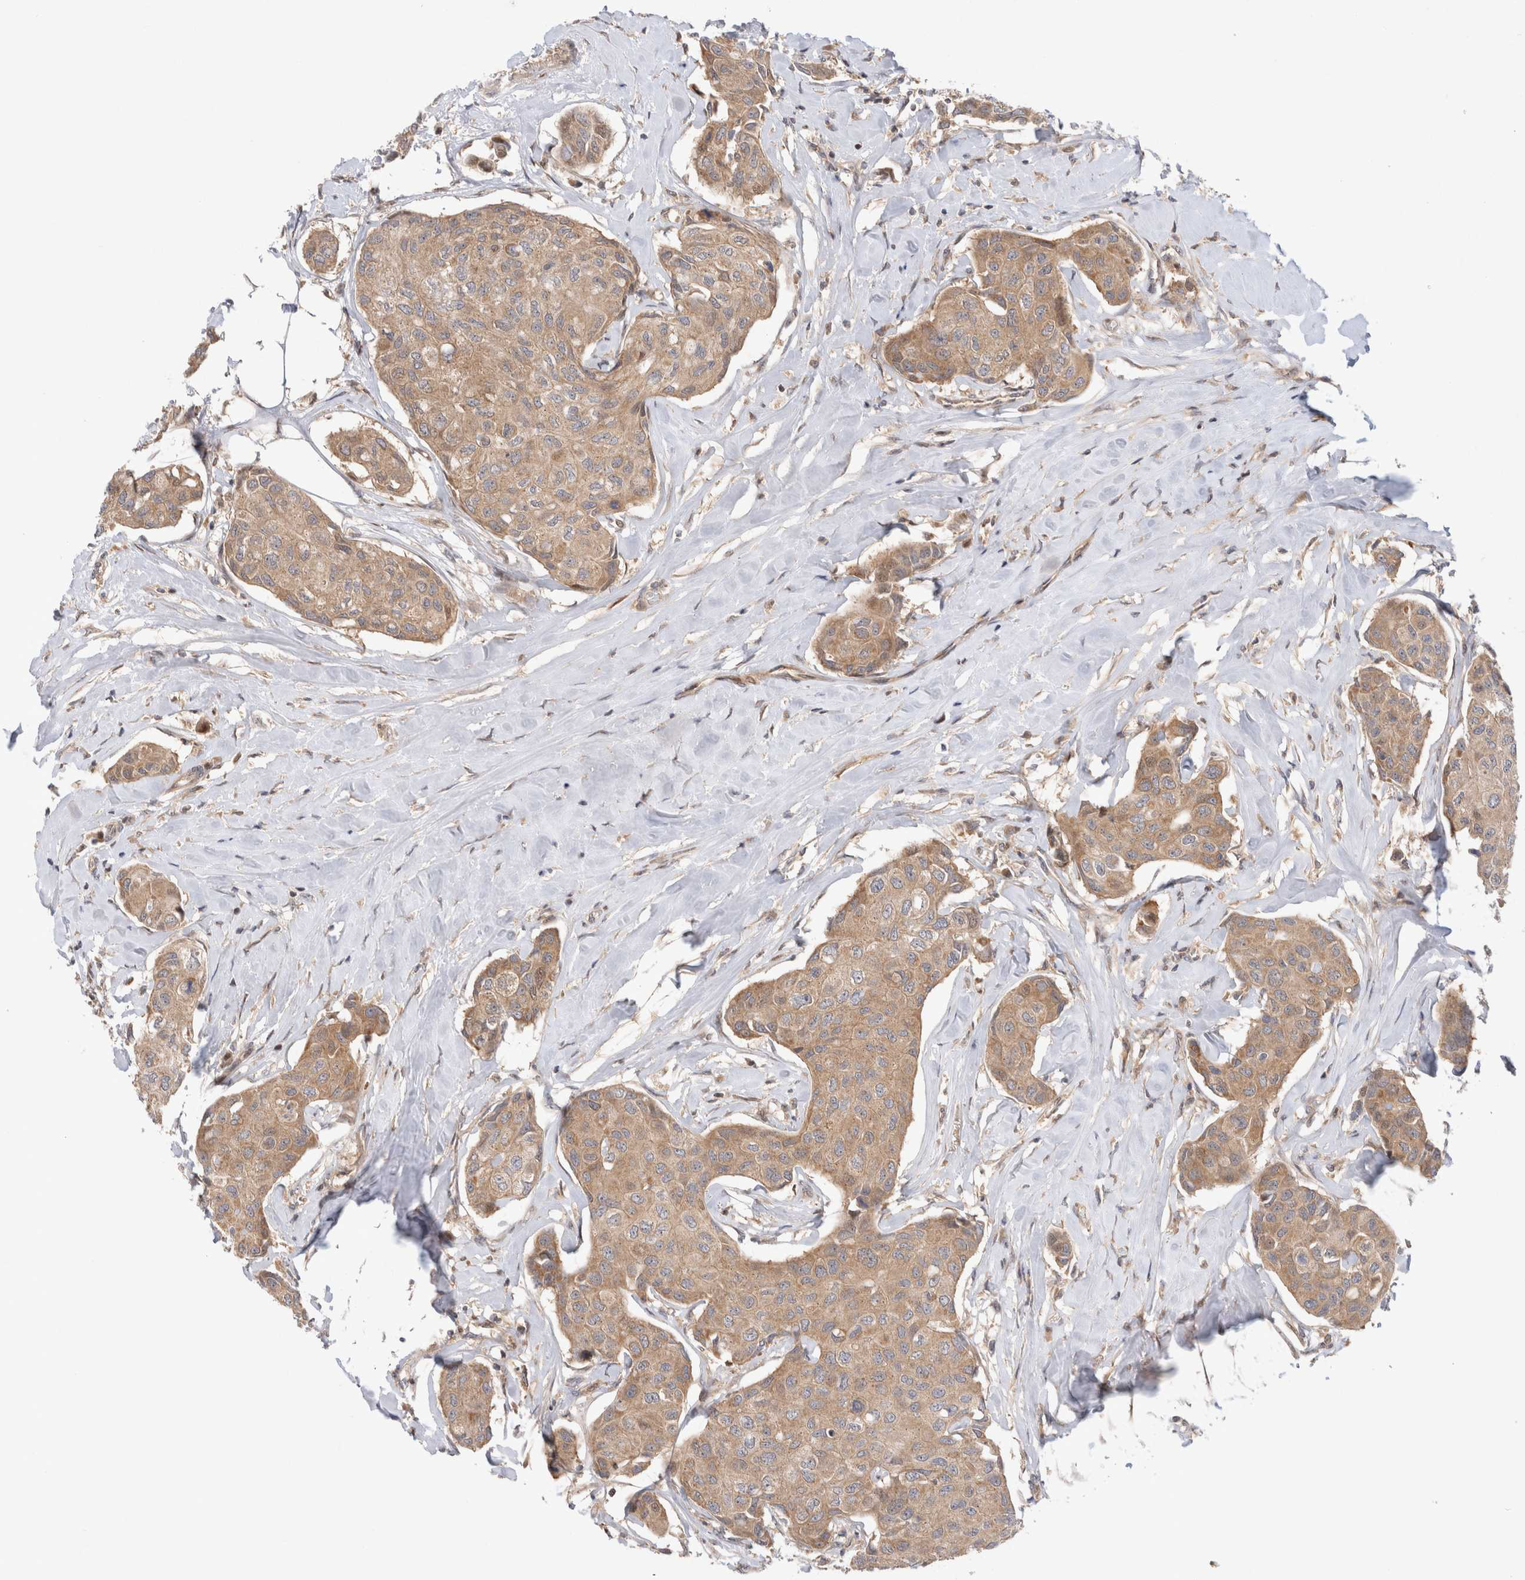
{"staining": {"intensity": "weak", "quantity": ">75%", "location": "cytoplasmic/membranous"}, "tissue": "breast cancer", "cell_type": "Tumor cells", "image_type": "cancer", "snomed": [{"axis": "morphology", "description": "Duct carcinoma"}, {"axis": "topography", "description": "Breast"}], "caption": "Immunohistochemistry (IHC) image of neoplastic tissue: human intraductal carcinoma (breast) stained using immunohistochemistry (IHC) exhibits low levels of weak protein expression localized specifically in the cytoplasmic/membranous of tumor cells, appearing as a cytoplasmic/membranous brown color.", "gene": "HTT", "patient": {"sex": "female", "age": 80}}